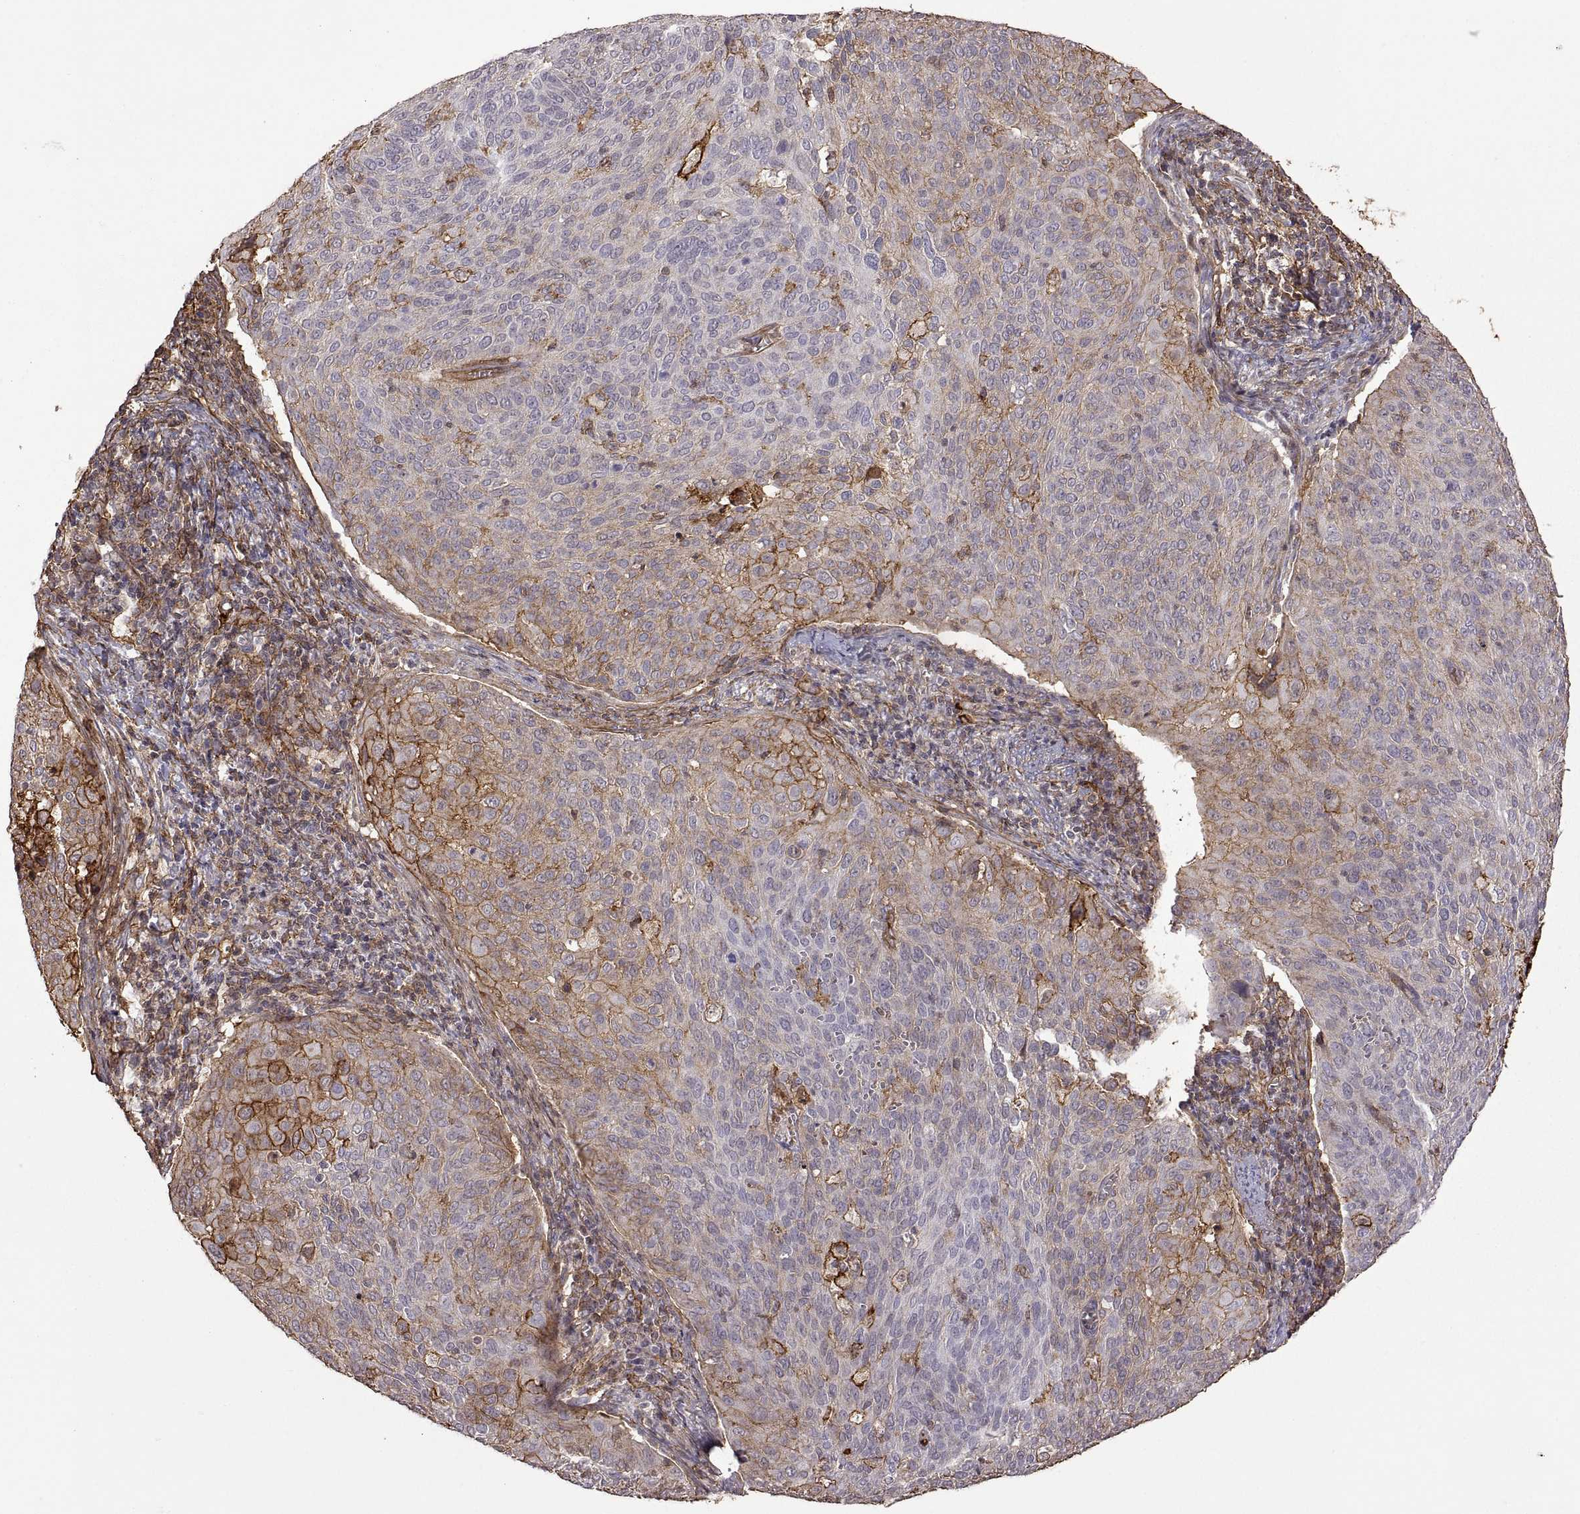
{"staining": {"intensity": "moderate", "quantity": "25%-75%", "location": "cytoplasmic/membranous"}, "tissue": "cervical cancer", "cell_type": "Tumor cells", "image_type": "cancer", "snomed": [{"axis": "morphology", "description": "Squamous cell carcinoma, NOS"}, {"axis": "topography", "description": "Cervix"}], "caption": "Immunohistochemical staining of human squamous cell carcinoma (cervical) displays medium levels of moderate cytoplasmic/membranous protein positivity in about 25%-75% of tumor cells.", "gene": "S100A10", "patient": {"sex": "female", "age": 39}}